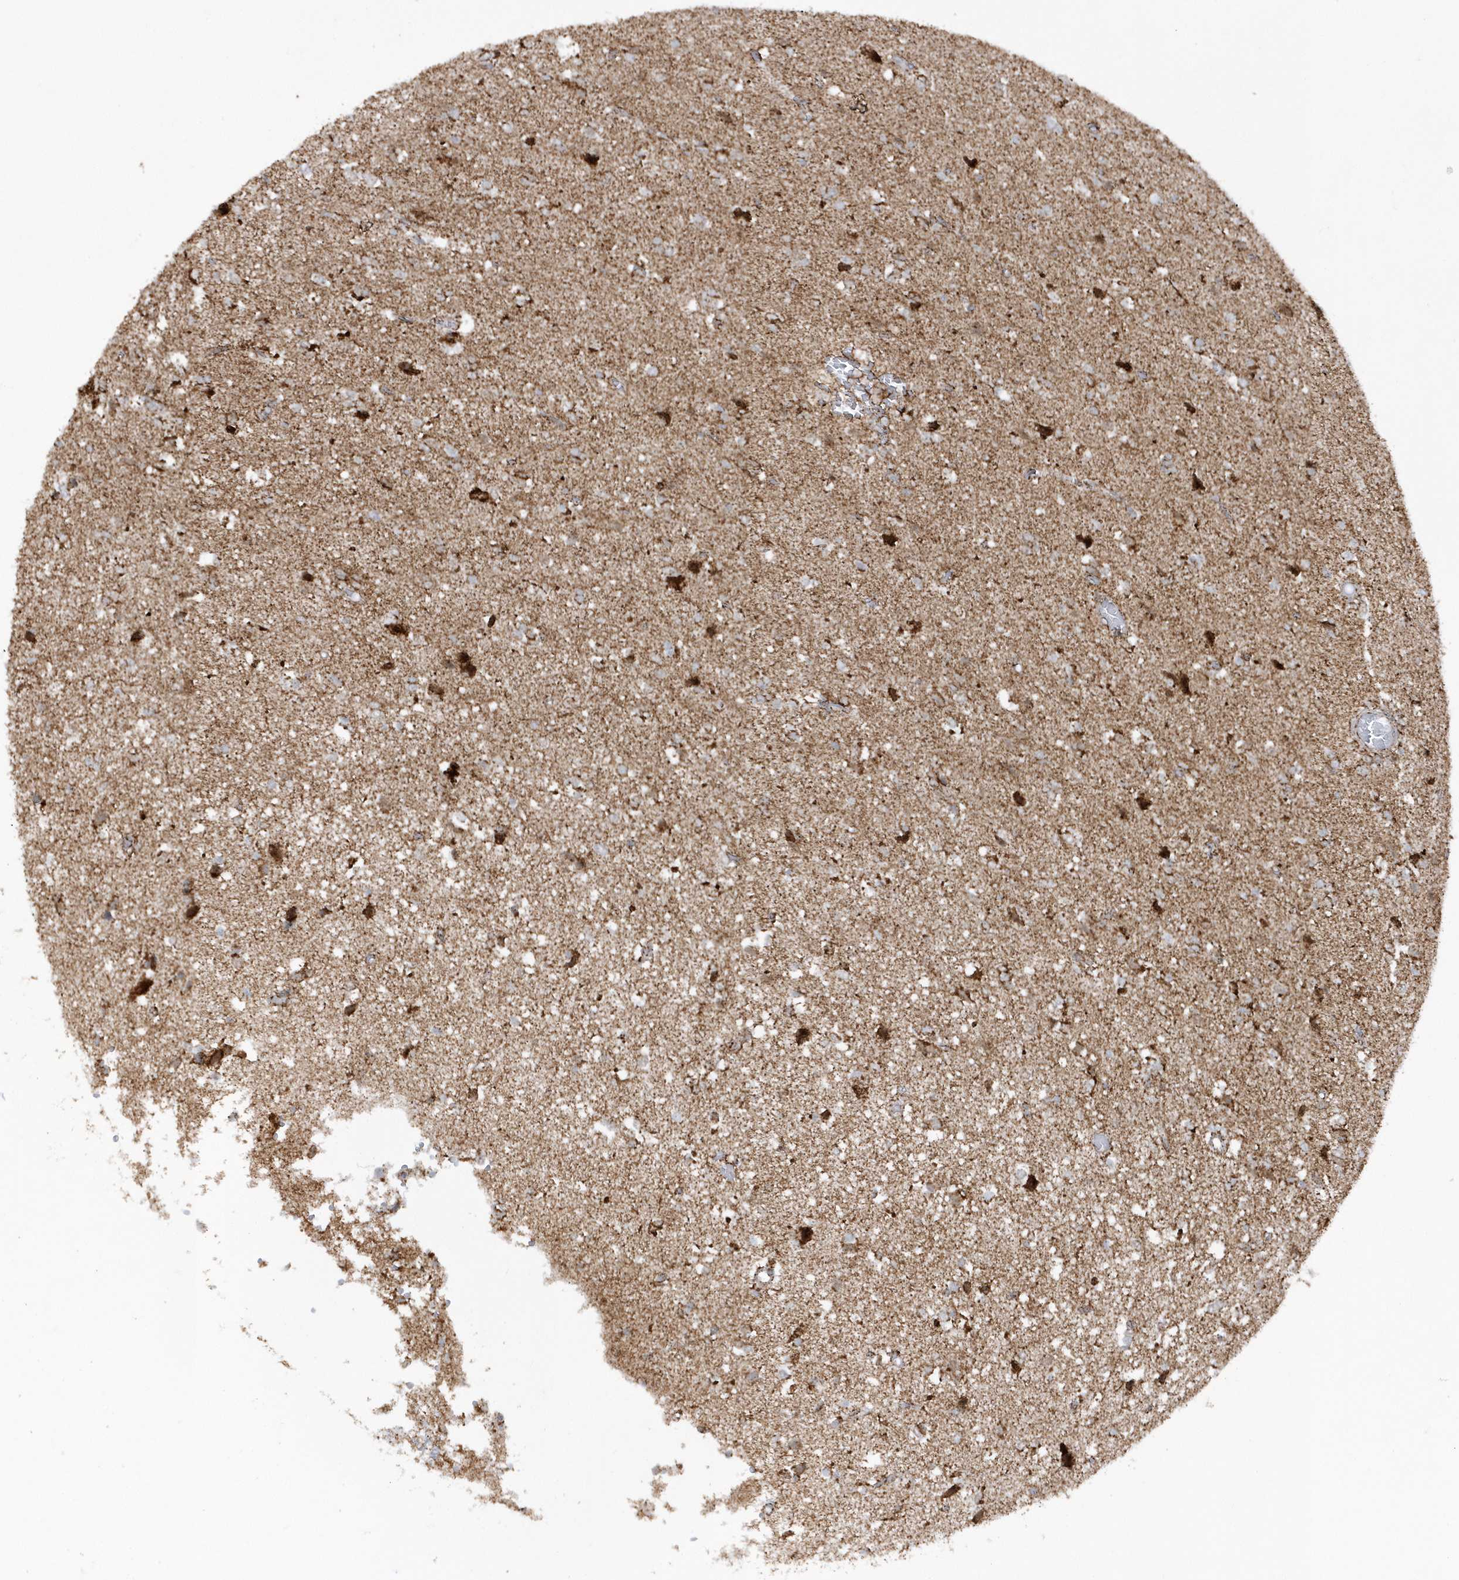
{"staining": {"intensity": "moderate", "quantity": ">75%", "location": "cytoplasmic/membranous"}, "tissue": "glioma", "cell_type": "Tumor cells", "image_type": "cancer", "snomed": [{"axis": "morphology", "description": "Glioma, malignant, High grade"}, {"axis": "topography", "description": "Brain"}], "caption": "A micrograph showing moderate cytoplasmic/membranous expression in about >75% of tumor cells in glioma, as visualized by brown immunohistochemical staining.", "gene": "CRY2", "patient": {"sex": "female", "age": 59}}